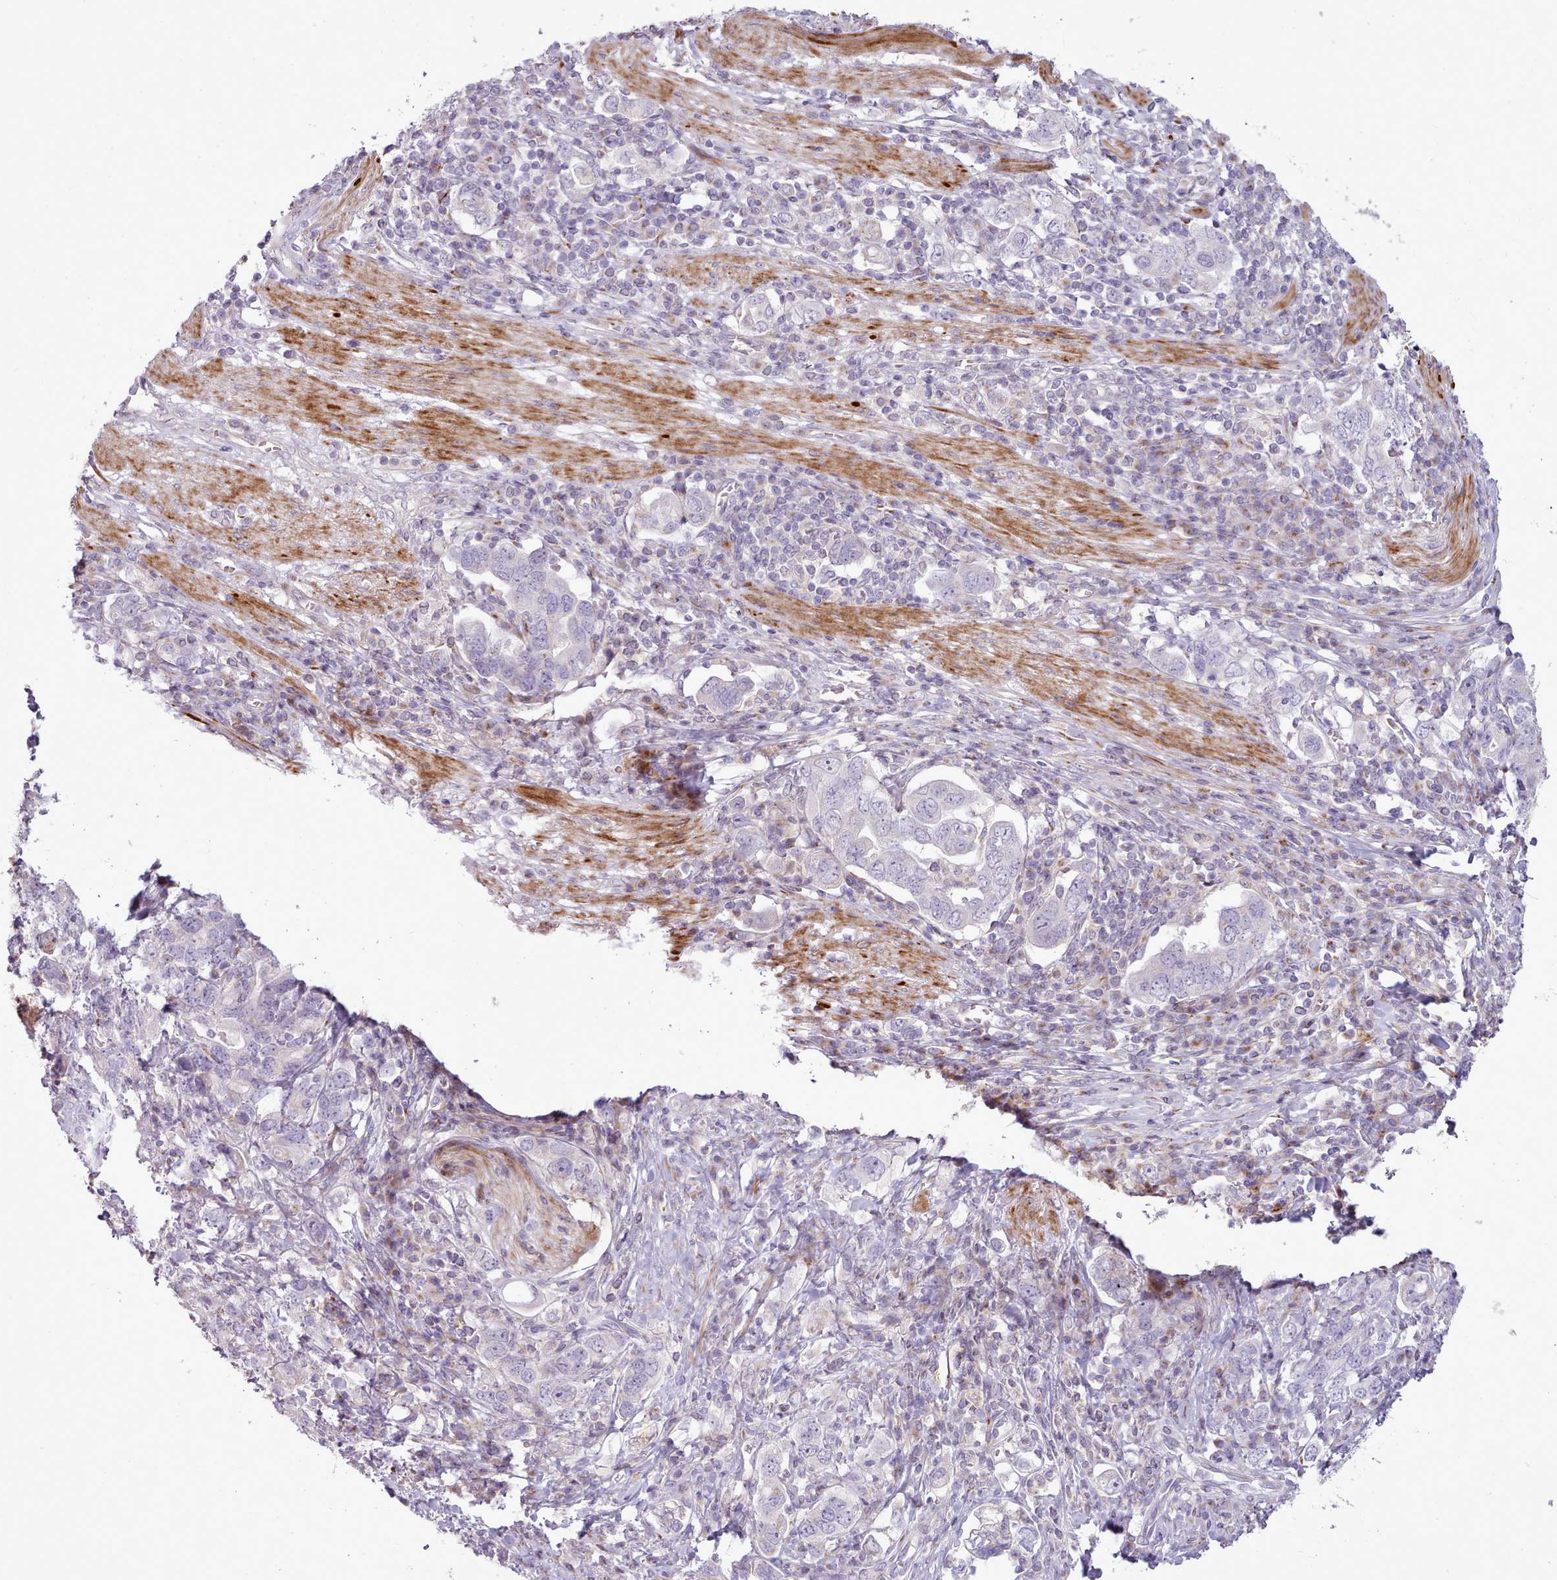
{"staining": {"intensity": "negative", "quantity": "none", "location": "none"}, "tissue": "stomach cancer", "cell_type": "Tumor cells", "image_type": "cancer", "snomed": [{"axis": "morphology", "description": "Adenocarcinoma, NOS"}, {"axis": "topography", "description": "Stomach, upper"}, {"axis": "topography", "description": "Stomach"}], "caption": "Tumor cells show no significant expression in stomach adenocarcinoma. (DAB (3,3'-diaminobenzidine) IHC with hematoxylin counter stain).", "gene": "PPP3R2", "patient": {"sex": "male", "age": 62}}